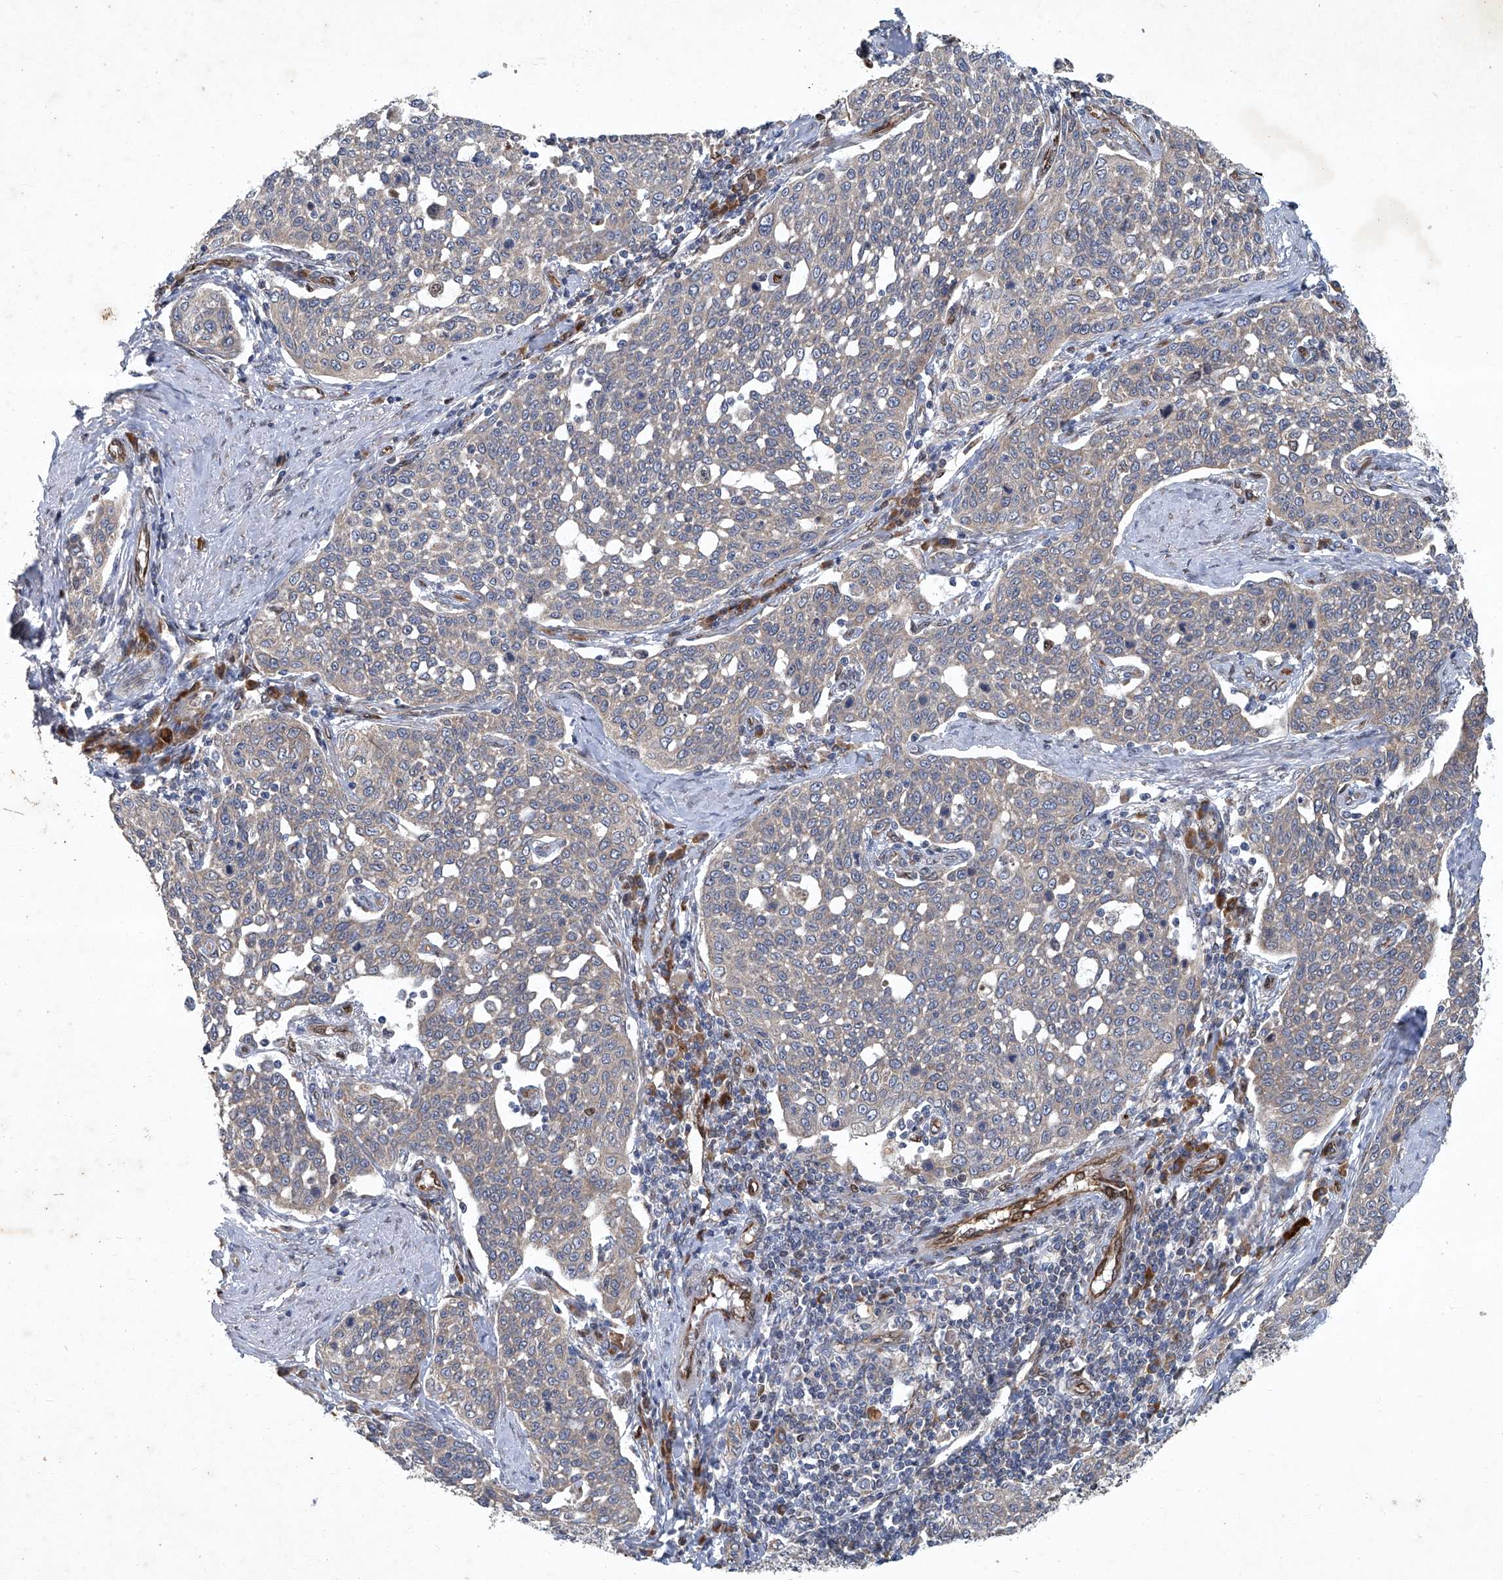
{"staining": {"intensity": "negative", "quantity": "none", "location": "none"}, "tissue": "cervical cancer", "cell_type": "Tumor cells", "image_type": "cancer", "snomed": [{"axis": "morphology", "description": "Squamous cell carcinoma, NOS"}, {"axis": "topography", "description": "Cervix"}], "caption": "The immunohistochemistry (IHC) image has no significant staining in tumor cells of cervical cancer tissue. Nuclei are stained in blue.", "gene": "GPR132", "patient": {"sex": "female", "age": 34}}